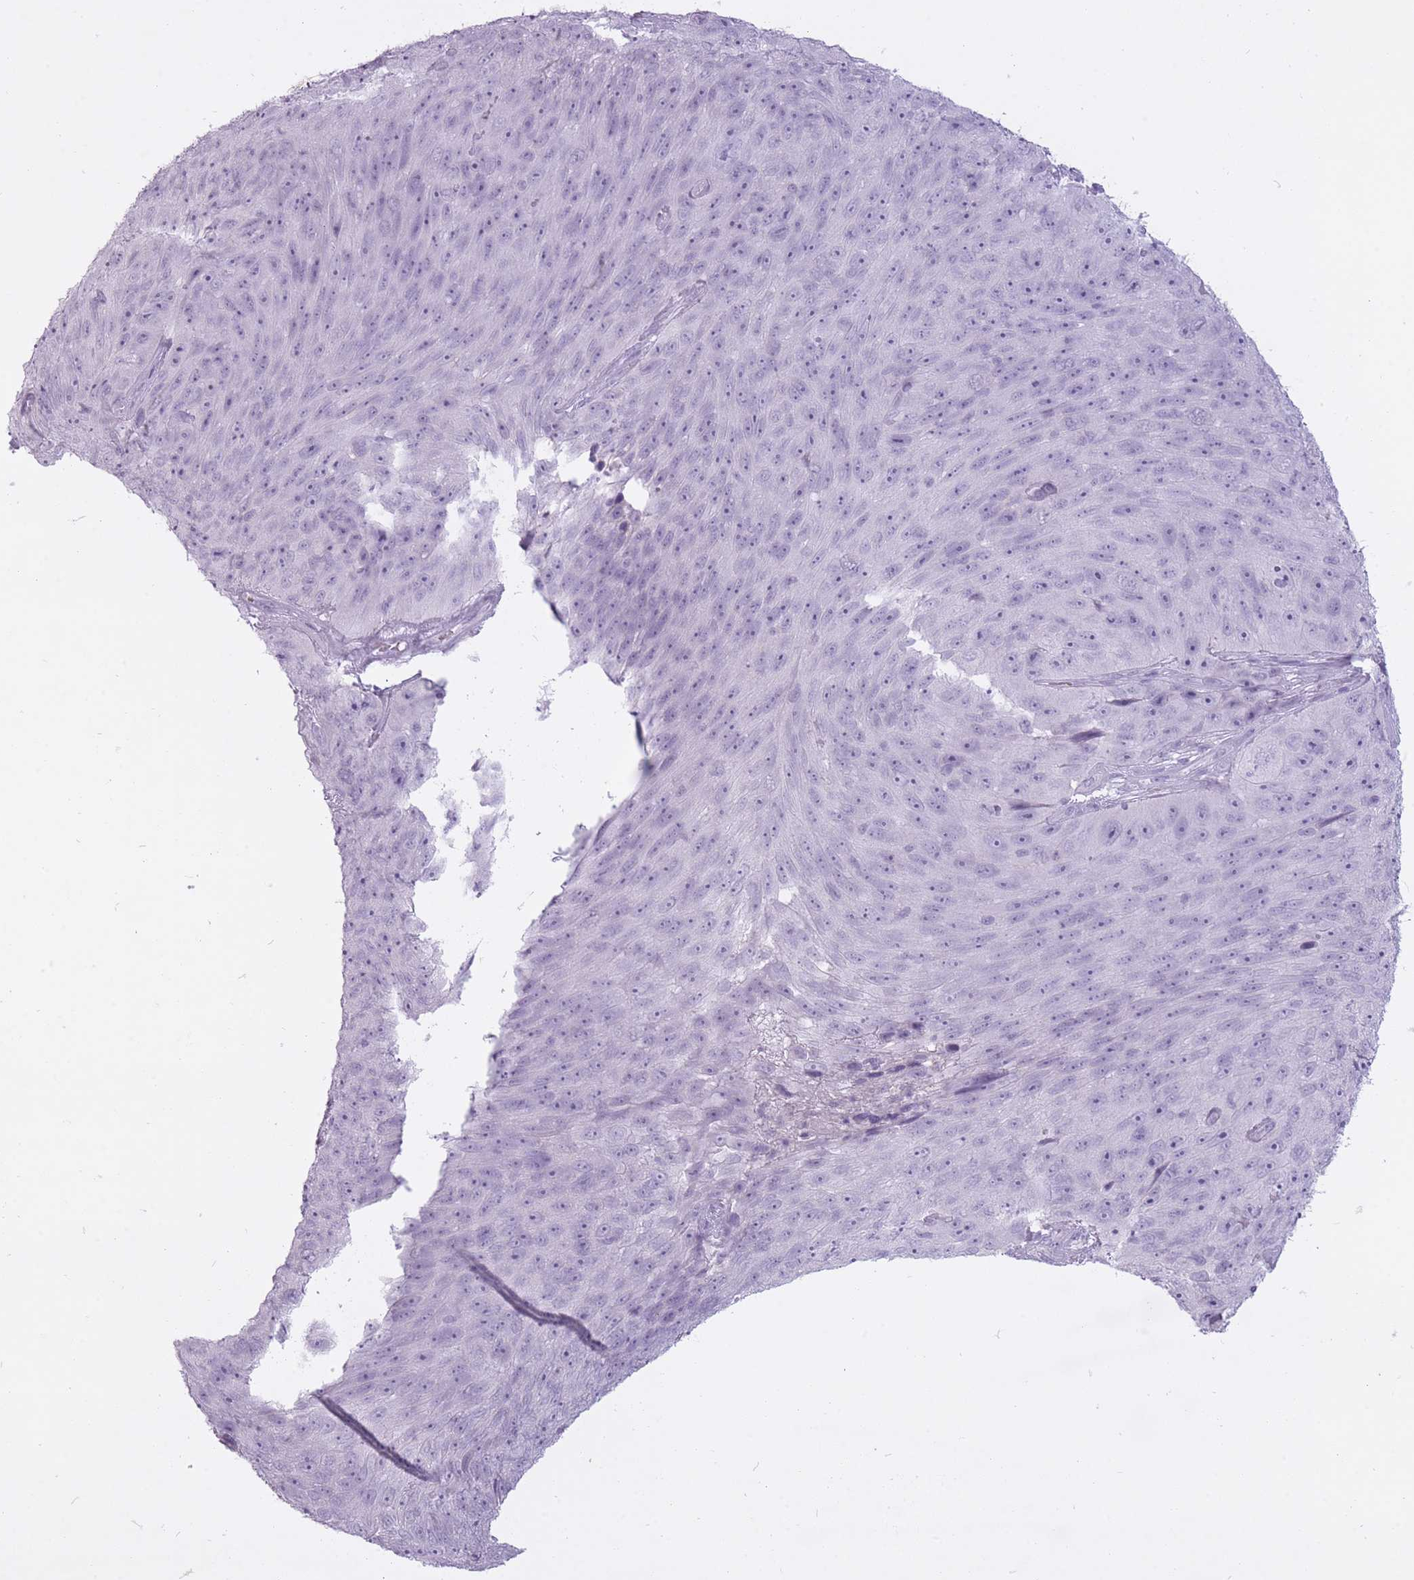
{"staining": {"intensity": "negative", "quantity": "none", "location": "none"}, "tissue": "skin cancer", "cell_type": "Tumor cells", "image_type": "cancer", "snomed": [{"axis": "morphology", "description": "Squamous cell carcinoma, NOS"}, {"axis": "topography", "description": "Skin"}], "caption": "Immunohistochemistry (IHC) image of neoplastic tissue: human skin cancer stained with DAB displays no significant protein staining in tumor cells.", "gene": "RFX4", "patient": {"sex": "female", "age": 87}}